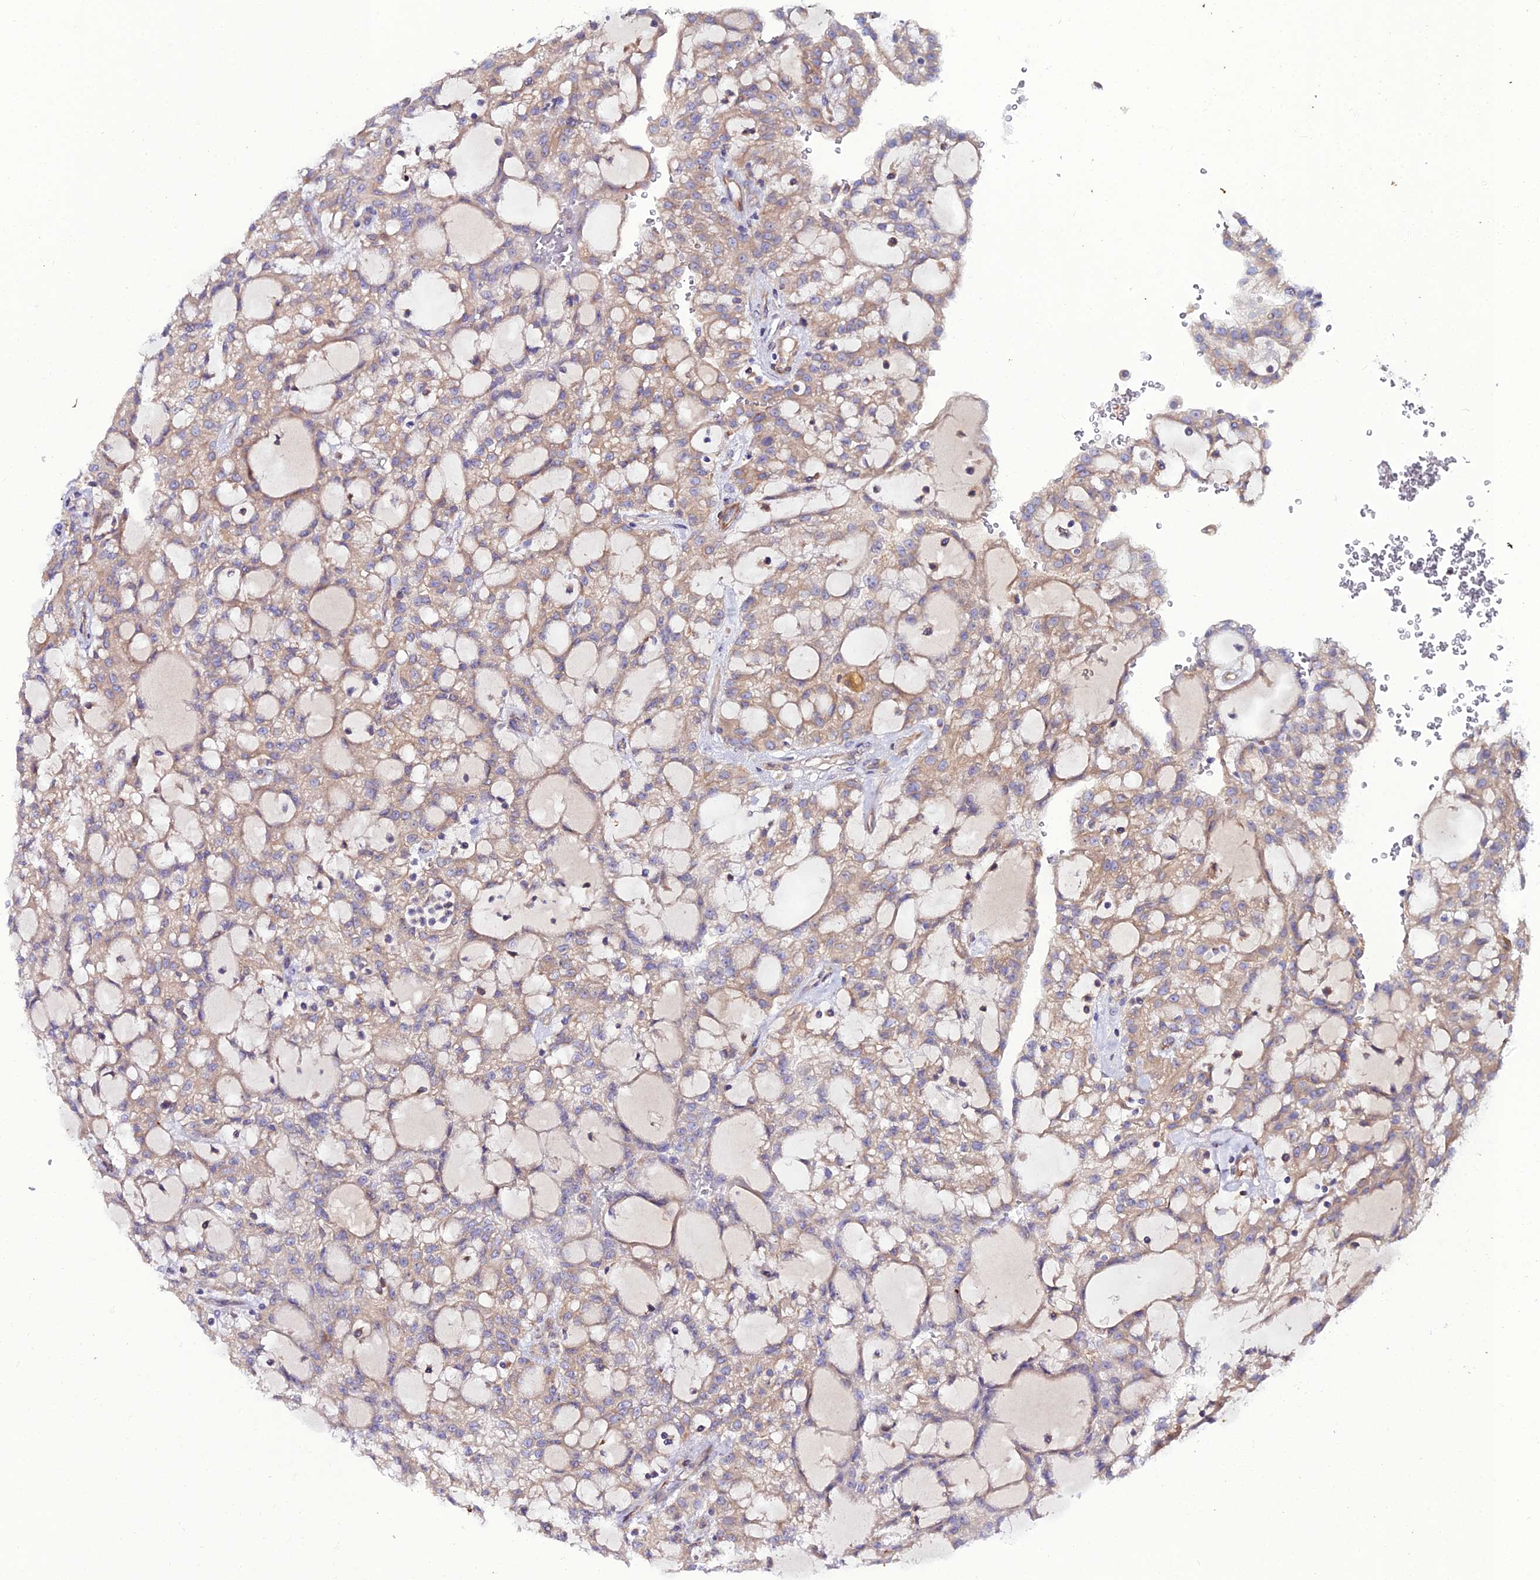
{"staining": {"intensity": "moderate", "quantity": "25%-75%", "location": "cytoplasmic/membranous"}, "tissue": "renal cancer", "cell_type": "Tumor cells", "image_type": "cancer", "snomed": [{"axis": "morphology", "description": "Adenocarcinoma, NOS"}, {"axis": "topography", "description": "Kidney"}], "caption": "This image displays immunohistochemistry staining of human renal cancer, with medium moderate cytoplasmic/membranous positivity in approximately 25%-75% of tumor cells.", "gene": "ARL6IP1", "patient": {"sex": "male", "age": 63}}